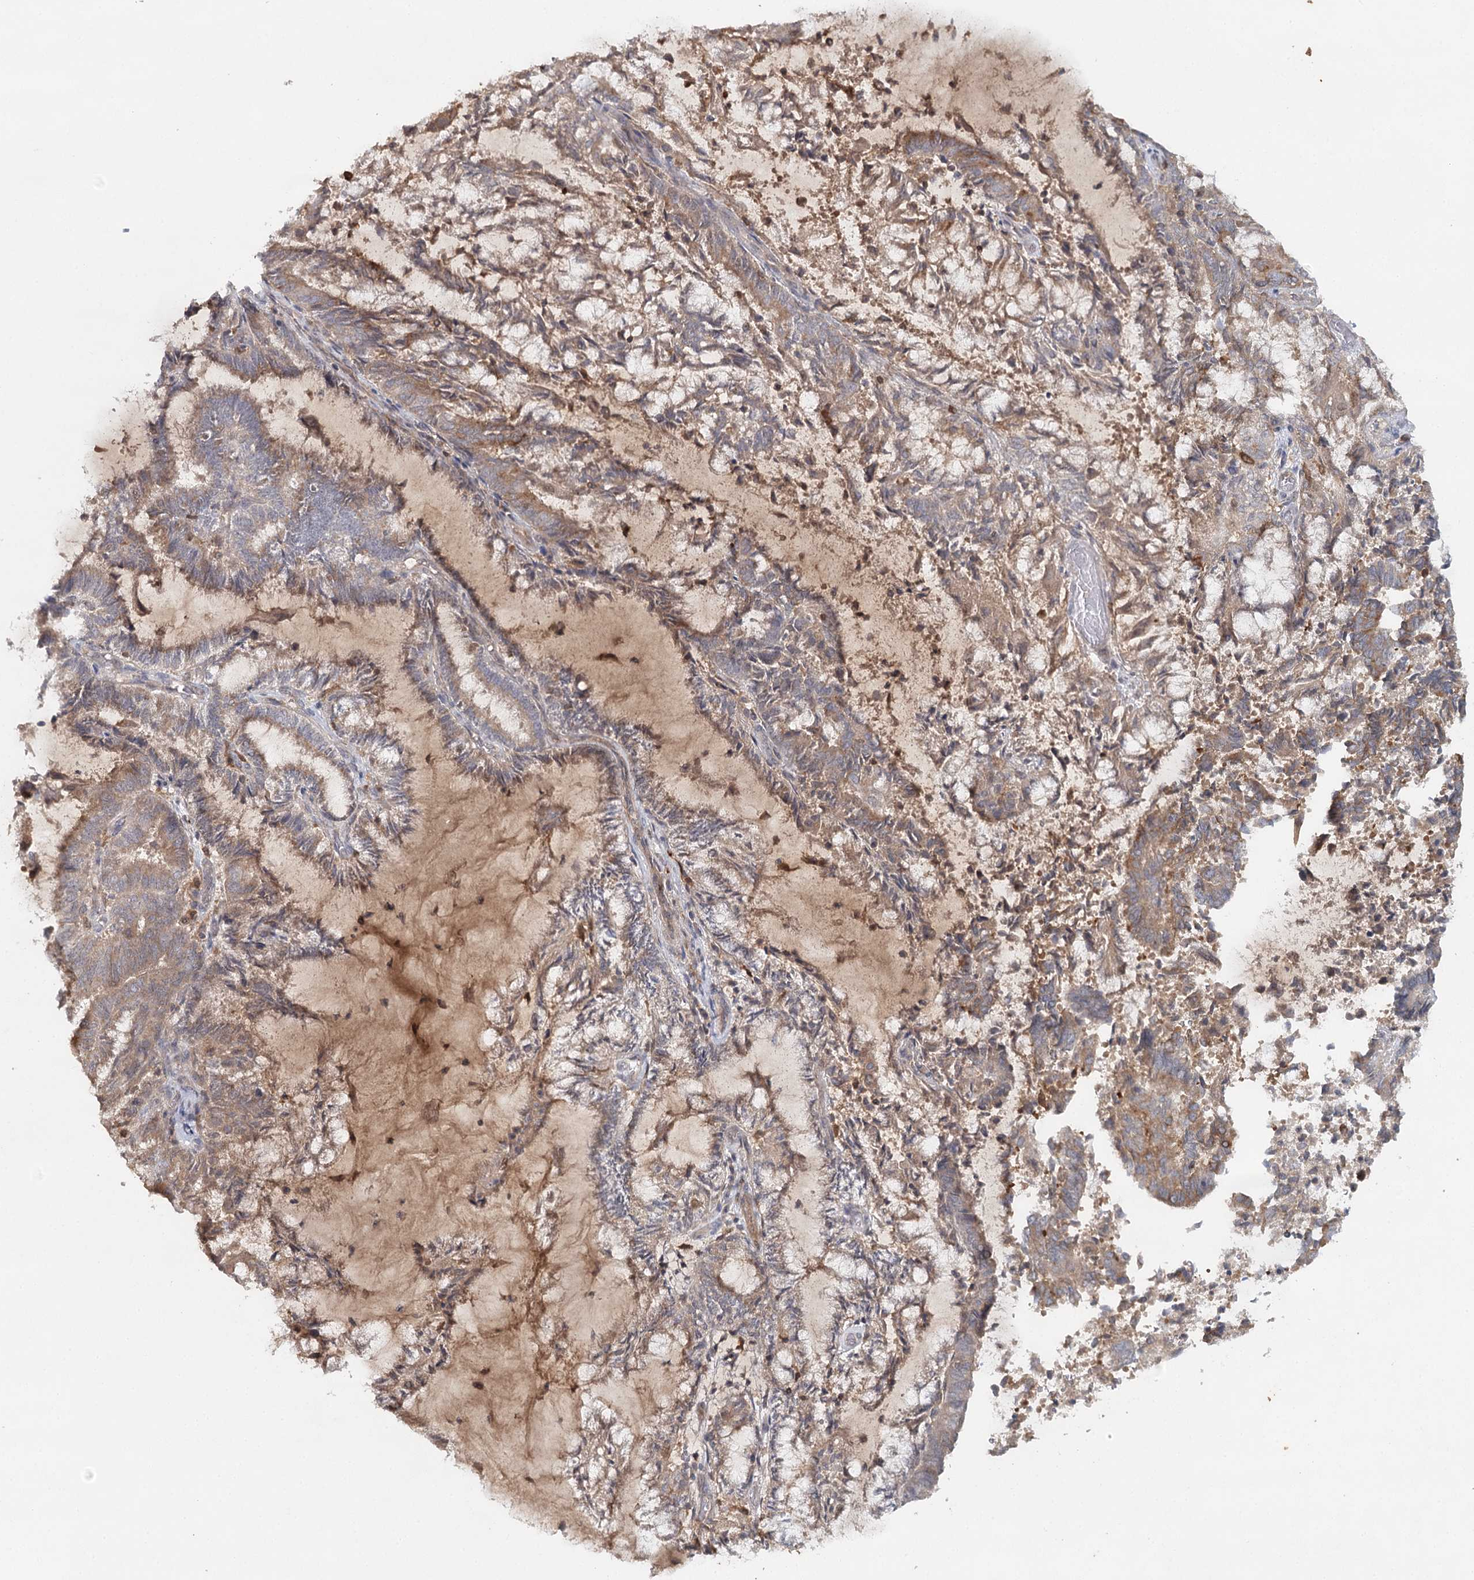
{"staining": {"intensity": "negative", "quantity": "none", "location": "none"}, "tissue": "endometrial cancer", "cell_type": "Tumor cells", "image_type": "cancer", "snomed": [{"axis": "morphology", "description": "Adenocarcinoma, NOS"}, {"axis": "topography", "description": "Endometrium"}], "caption": "Immunohistochemistry photomicrograph of neoplastic tissue: human adenocarcinoma (endometrial) stained with DAB (3,3'-diaminobenzidine) reveals no significant protein expression in tumor cells.", "gene": "SLC41A2", "patient": {"sex": "female", "age": 80}}